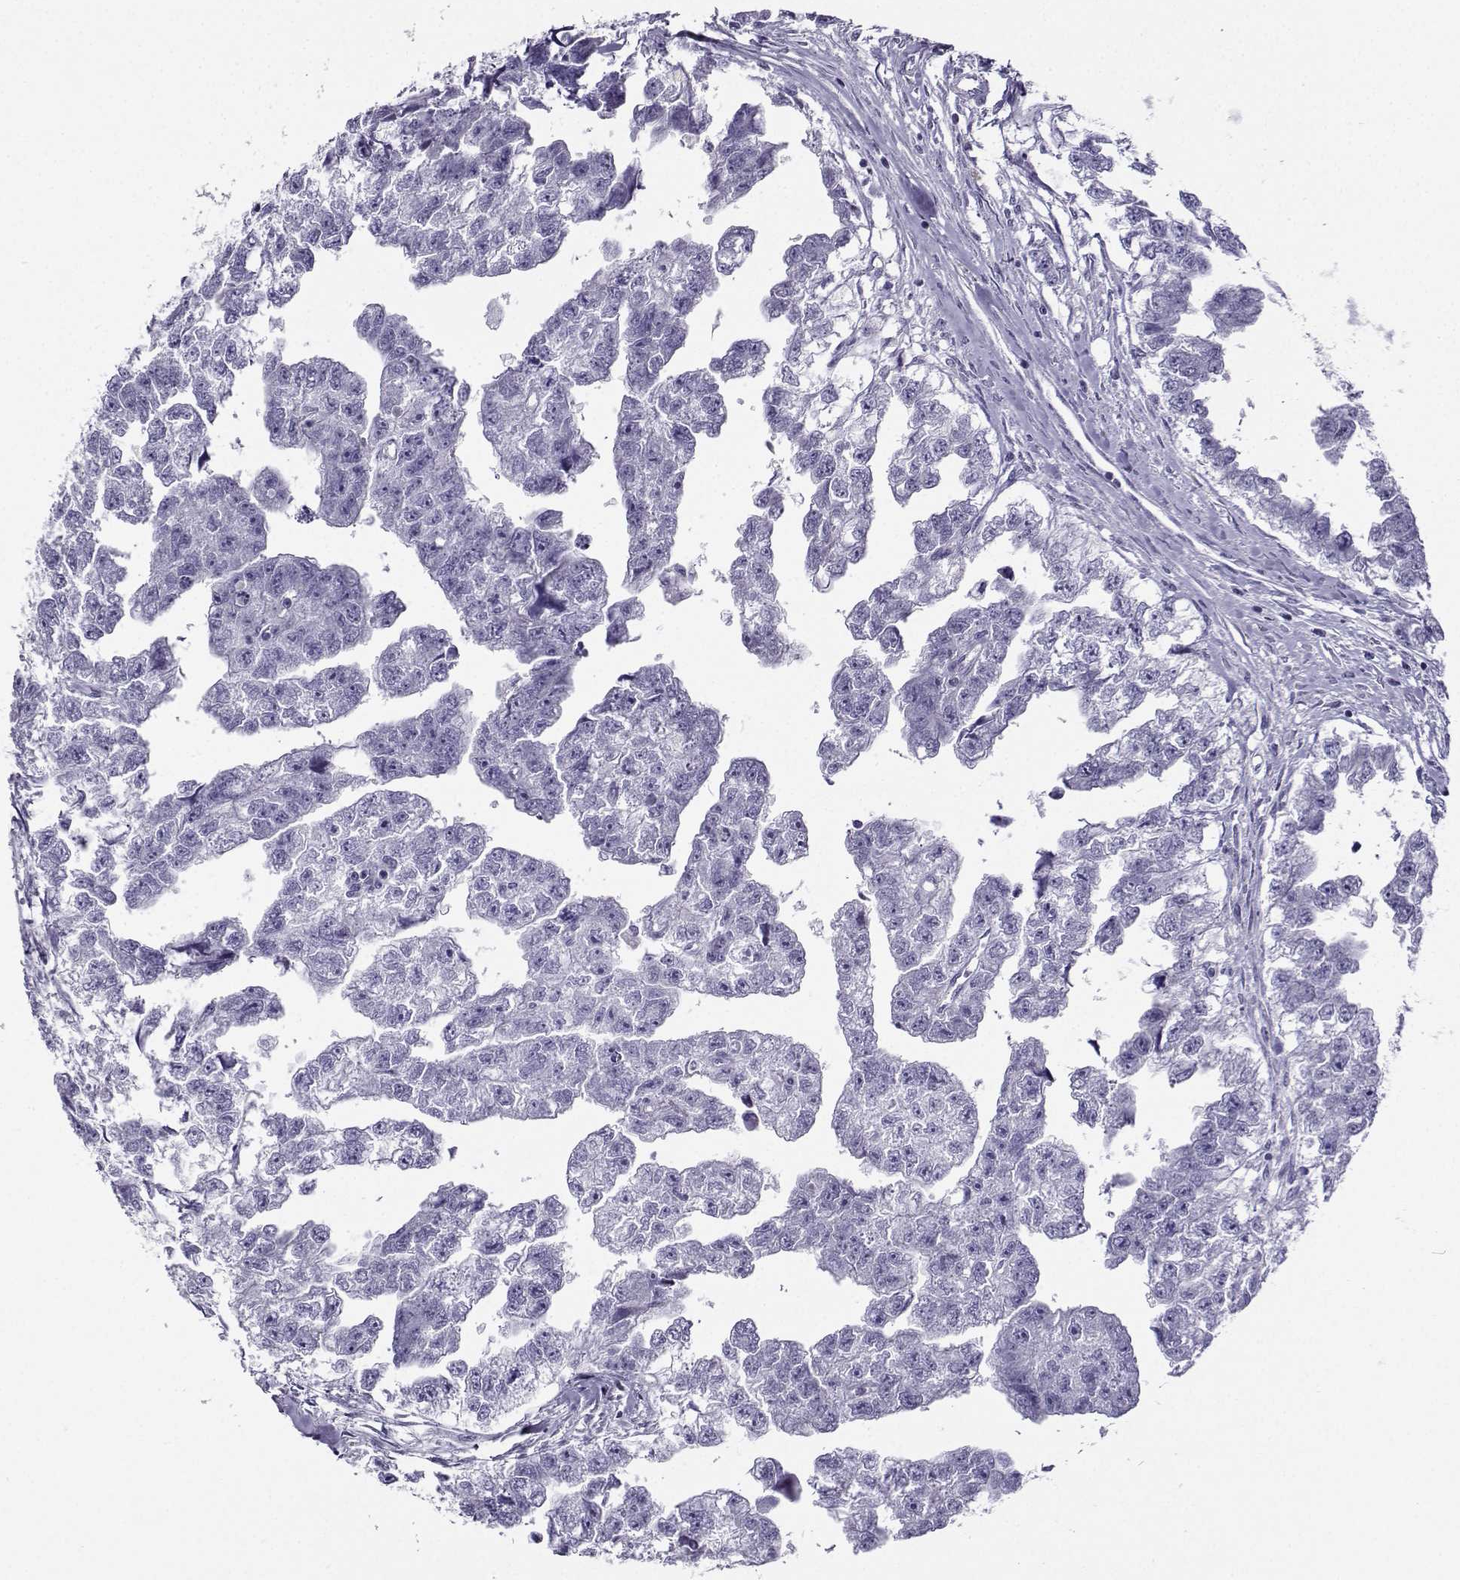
{"staining": {"intensity": "negative", "quantity": "none", "location": "none"}, "tissue": "testis cancer", "cell_type": "Tumor cells", "image_type": "cancer", "snomed": [{"axis": "morphology", "description": "Carcinoma, Embryonal, NOS"}, {"axis": "morphology", "description": "Teratoma, malignant, NOS"}, {"axis": "topography", "description": "Testis"}], "caption": "DAB (3,3'-diaminobenzidine) immunohistochemical staining of testis cancer reveals no significant staining in tumor cells.", "gene": "FBXO24", "patient": {"sex": "male", "age": 44}}